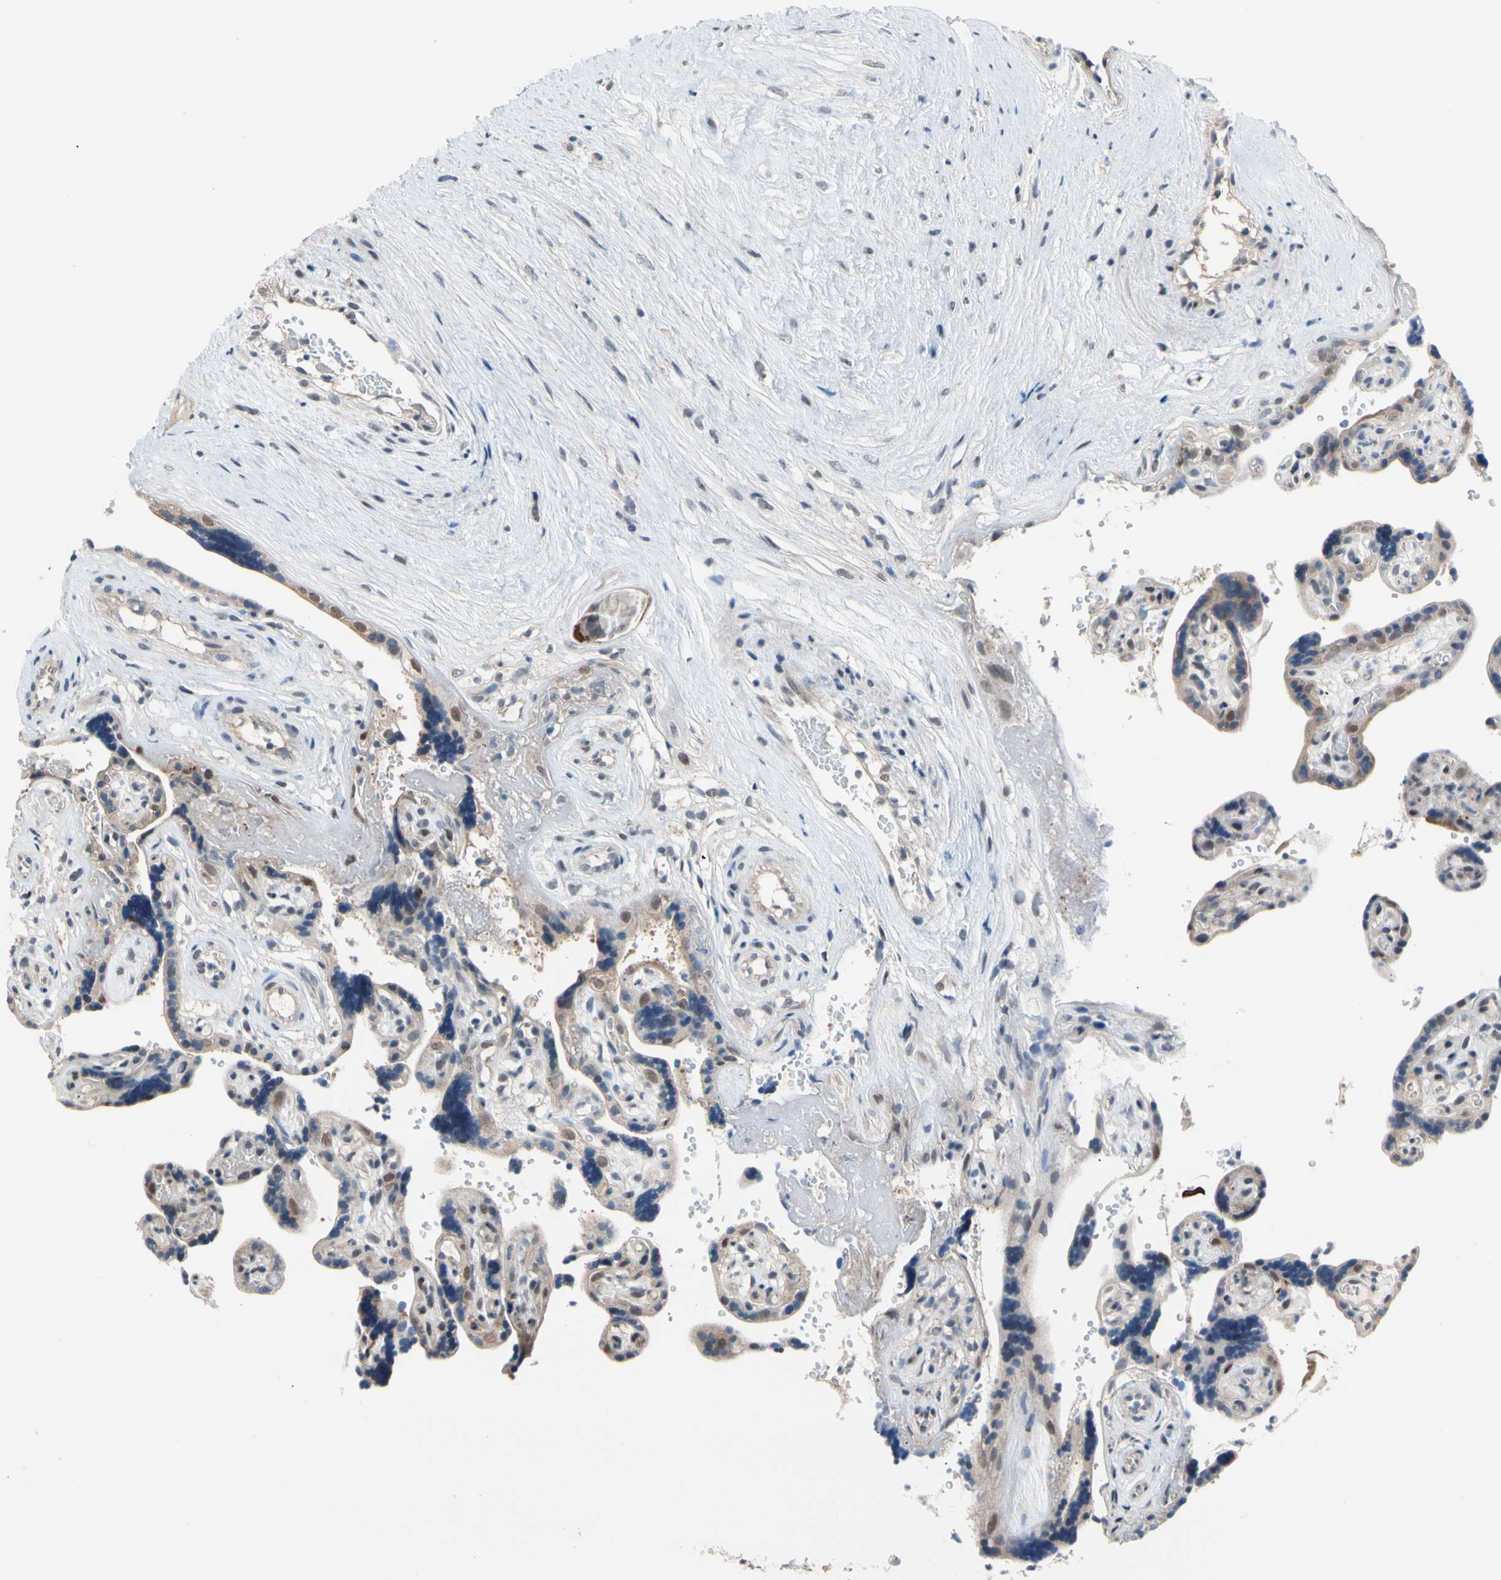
{"staining": {"intensity": "weak", "quantity": "25%-75%", "location": "cytoplasmic/membranous,nuclear"}, "tissue": "placenta", "cell_type": "Decidual cells", "image_type": "normal", "snomed": [{"axis": "morphology", "description": "Normal tissue, NOS"}, {"axis": "topography", "description": "Placenta"}], "caption": "Decidual cells exhibit low levels of weak cytoplasmic/membranous,nuclear staining in about 25%-75% of cells in benign human placenta.", "gene": "NGEF", "patient": {"sex": "female", "age": 30}}